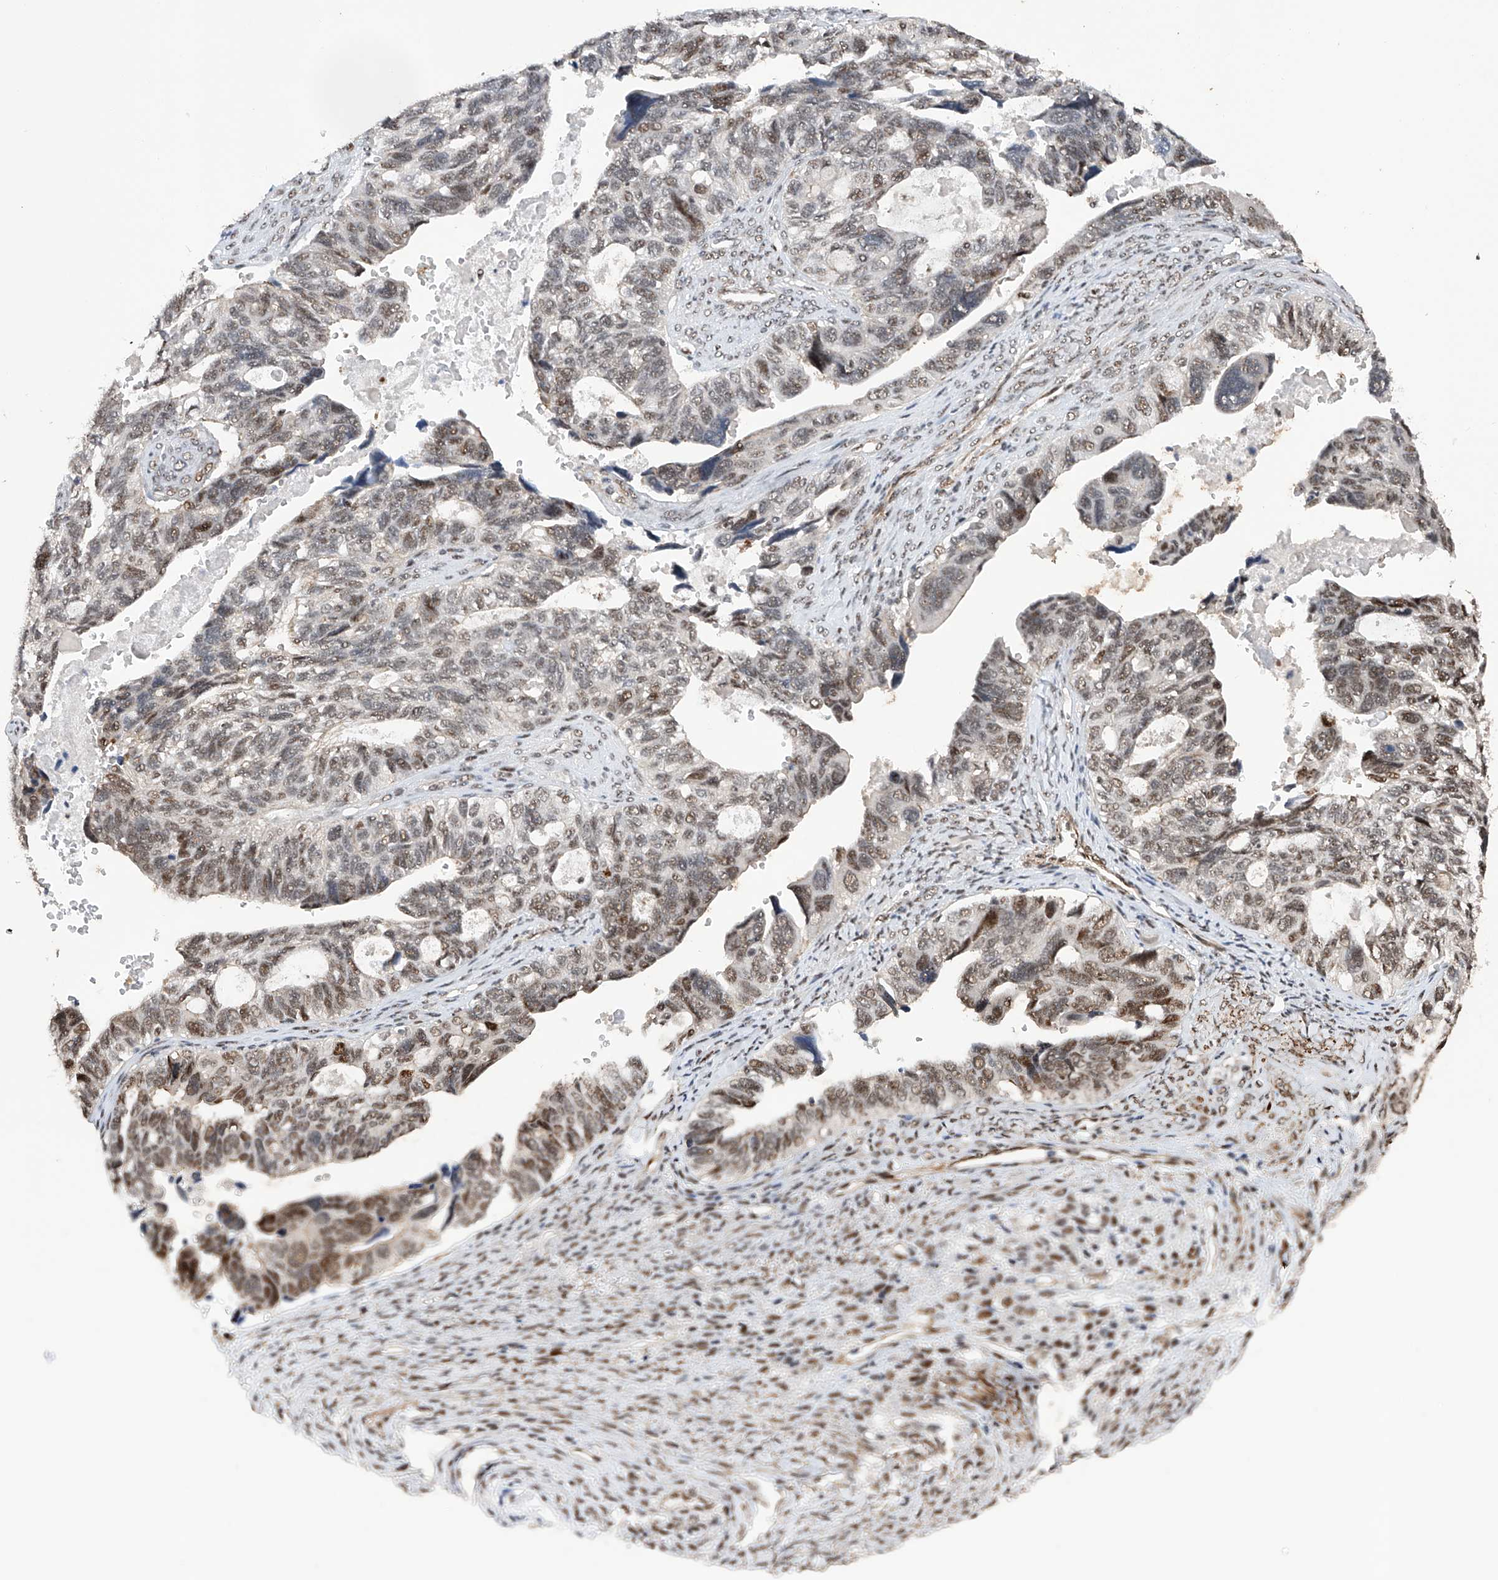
{"staining": {"intensity": "moderate", "quantity": "25%-75%", "location": "nuclear"}, "tissue": "ovarian cancer", "cell_type": "Tumor cells", "image_type": "cancer", "snomed": [{"axis": "morphology", "description": "Cystadenocarcinoma, serous, NOS"}, {"axis": "topography", "description": "Ovary"}], "caption": "A brown stain labels moderate nuclear positivity of a protein in ovarian cancer (serous cystadenocarcinoma) tumor cells. The staining was performed using DAB, with brown indicating positive protein expression. Nuclei are stained blue with hematoxylin.", "gene": "NFATC4", "patient": {"sex": "female", "age": 79}}